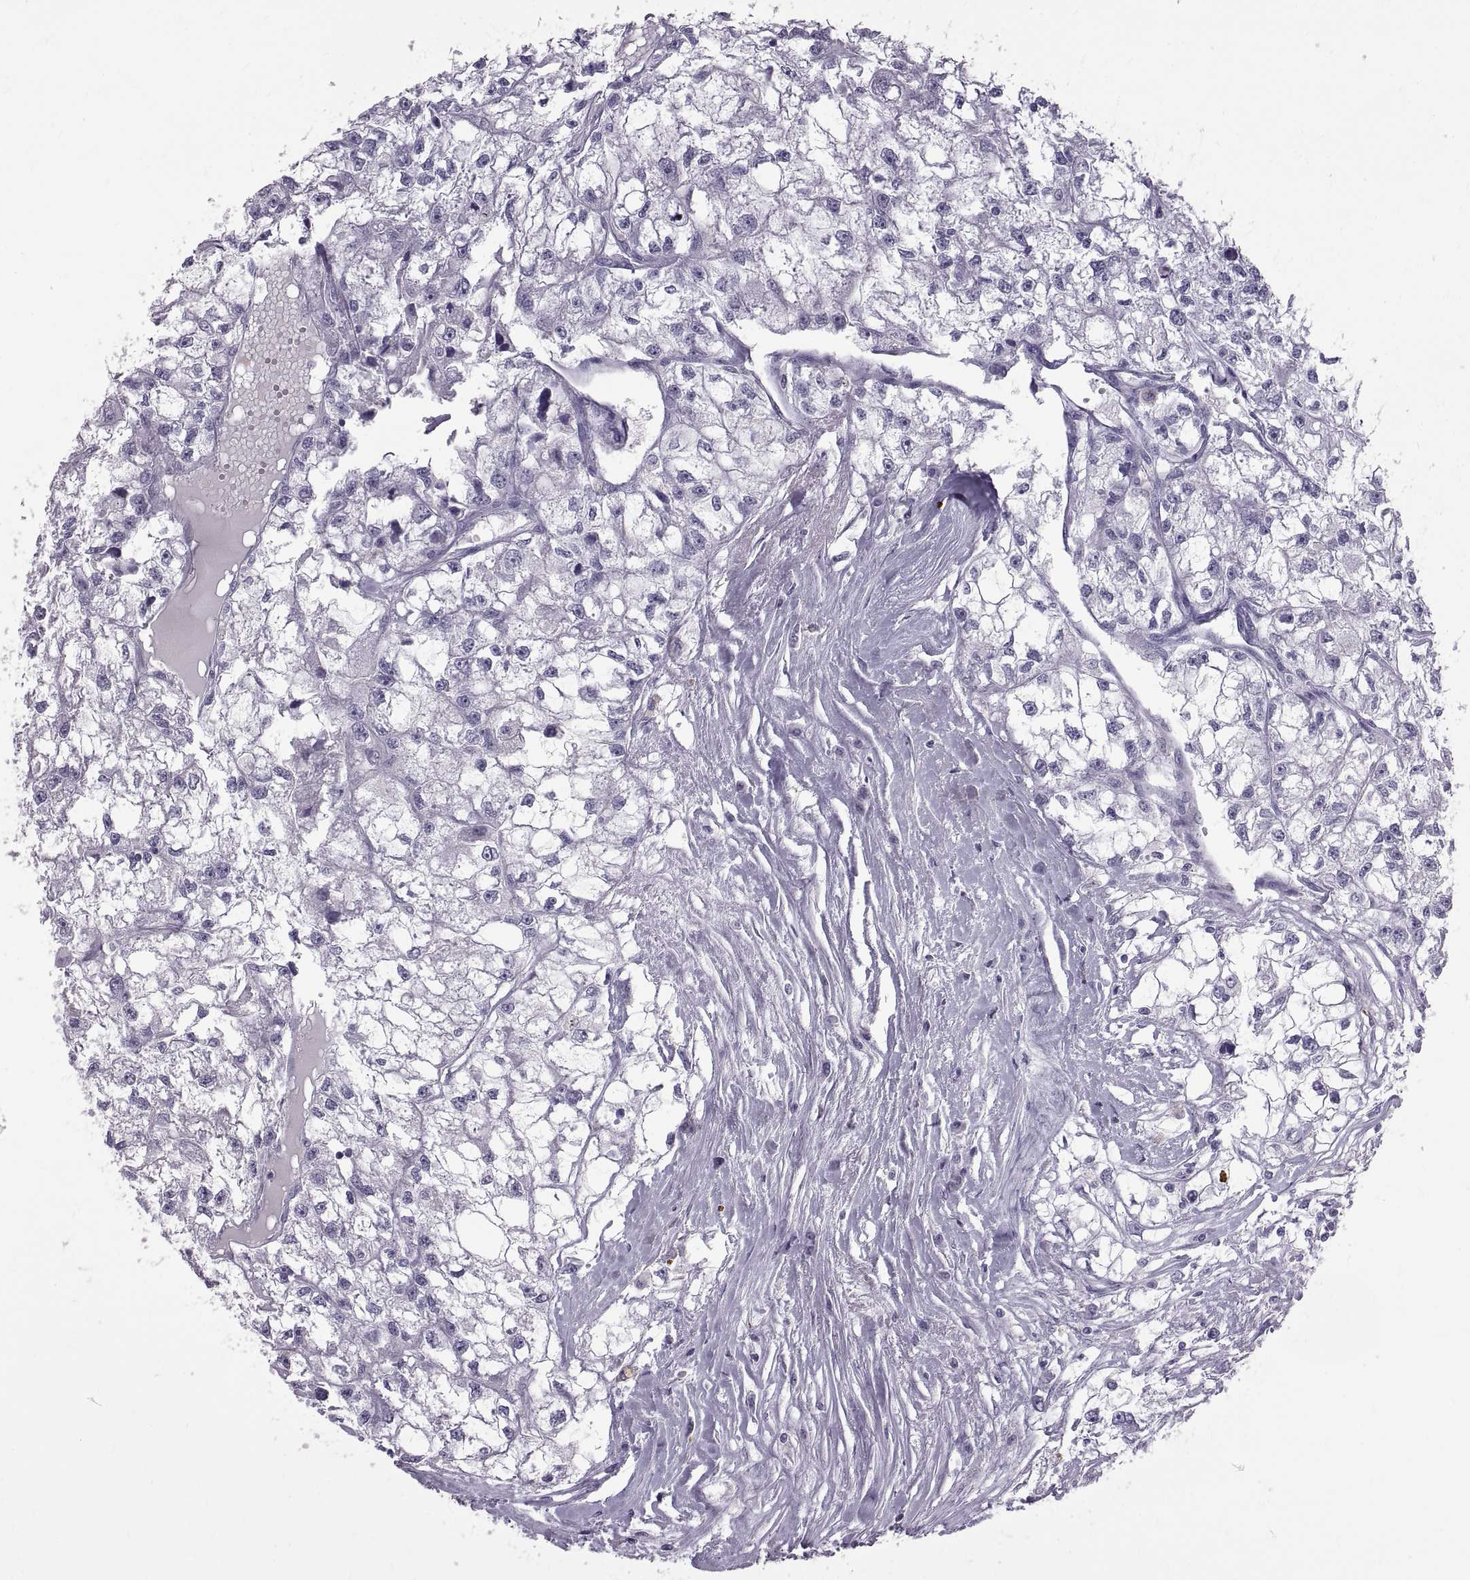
{"staining": {"intensity": "negative", "quantity": "none", "location": "none"}, "tissue": "renal cancer", "cell_type": "Tumor cells", "image_type": "cancer", "snomed": [{"axis": "morphology", "description": "Adenocarcinoma, NOS"}, {"axis": "topography", "description": "Kidney"}], "caption": "This is an immunohistochemistry histopathology image of human renal adenocarcinoma. There is no staining in tumor cells.", "gene": "WFDC8", "patient": {"sex": "male", "age": 56}}